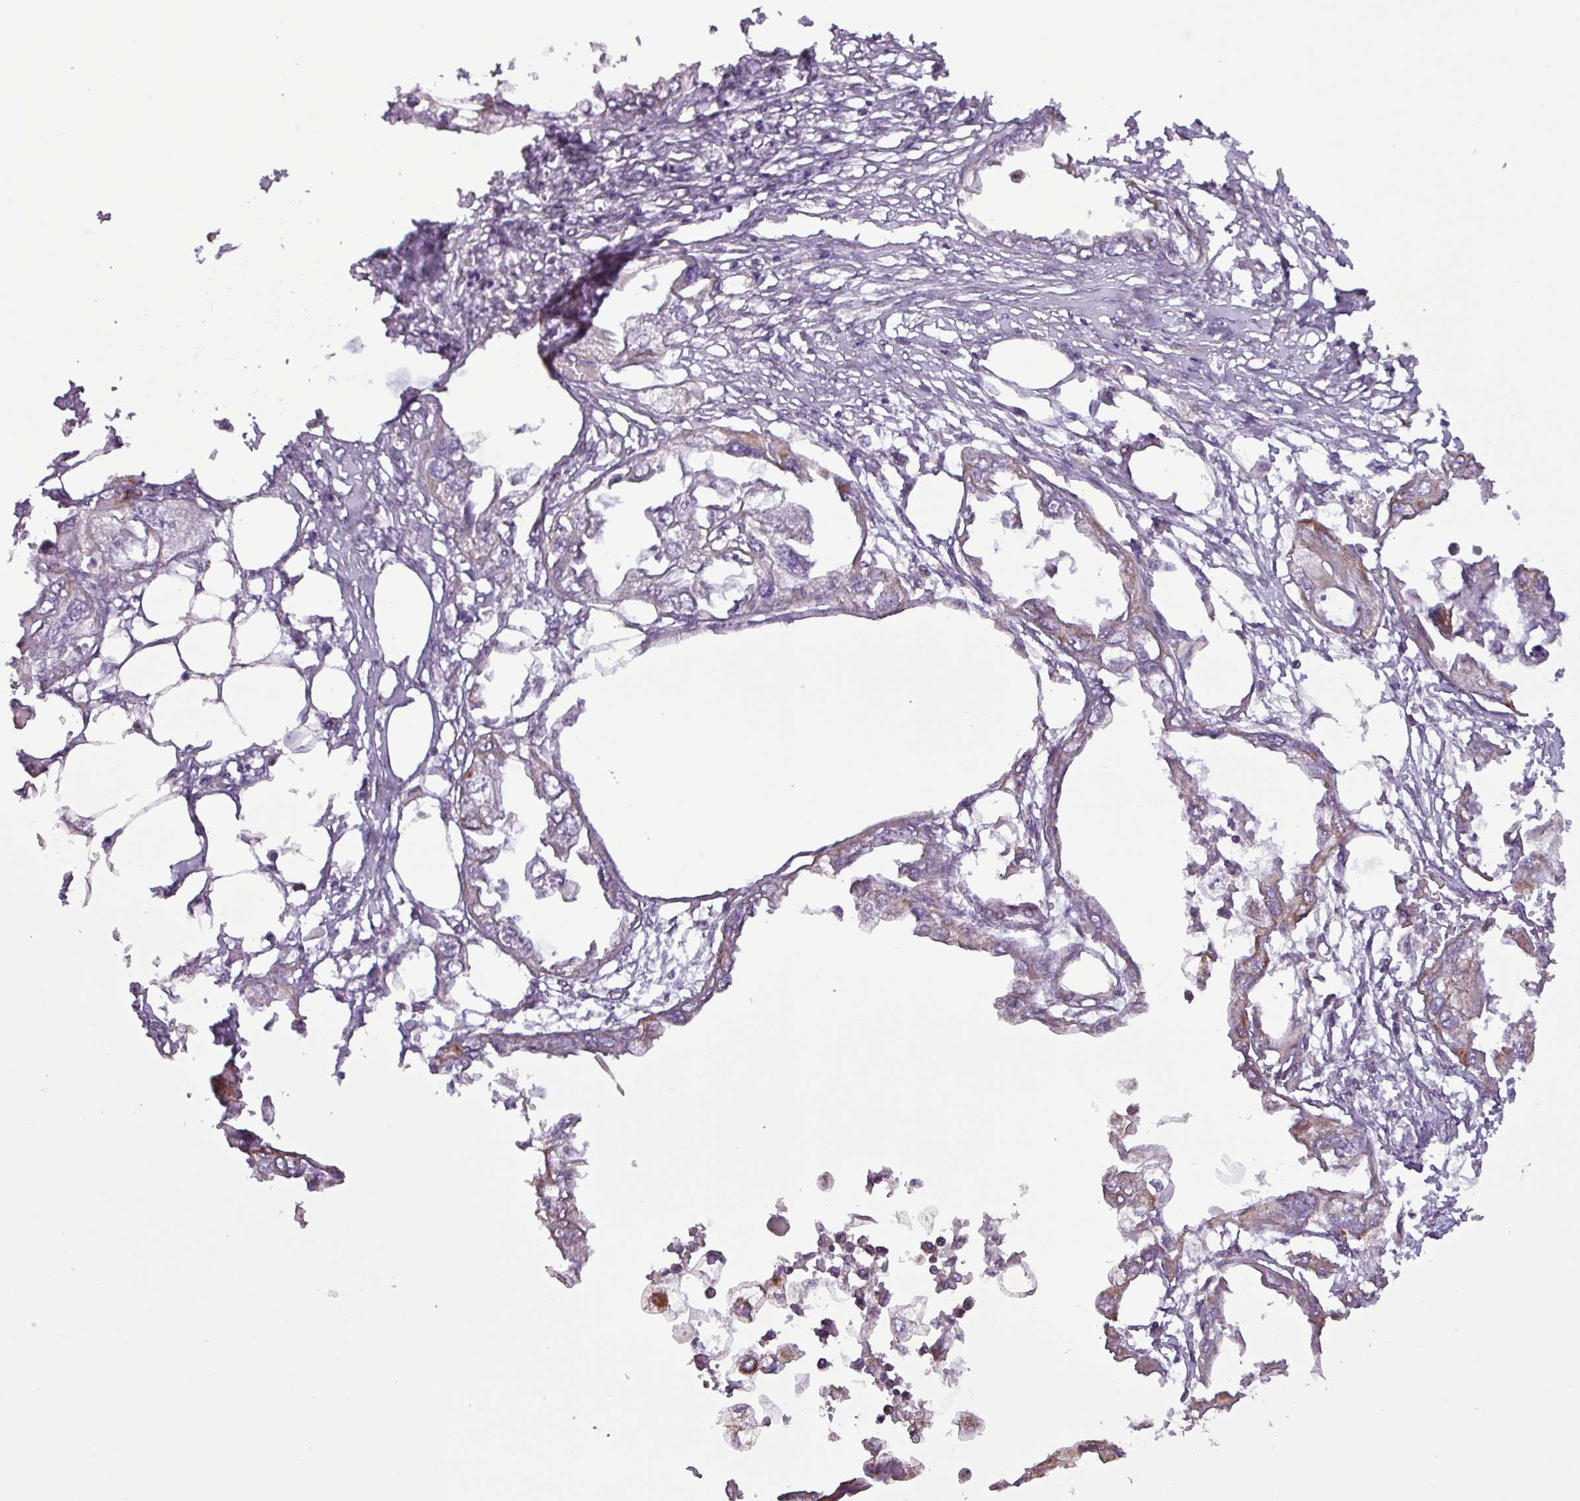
{"staining": {"intensity": "weak", "quantity": "25%-75%", "location": "cytoplasmic/membranous"}, "tissue": "endometrial cancer", "cell_type": "Tumor cells", "image_type": "cancer", "snomed": [{"axis": "morphology", "description": "Adenocarcinoma, NOS"}, {"axis": "morphology", "description": "Adenocarcinoma, metastatic, NOS"}, {"axis": "topography", "description": "Adipose tissue"}, {"axis": "topography", "description": "Endometrium"}], "caption": "Metastatic adenocarcinoma (endometrial) stained with IHC demonstrates weak cytoplasmic/membranous expression in approximately 25%-75% of tumor cells.", "gene": "MCTP2", "patient": {"sex": "female", "age": 67}}